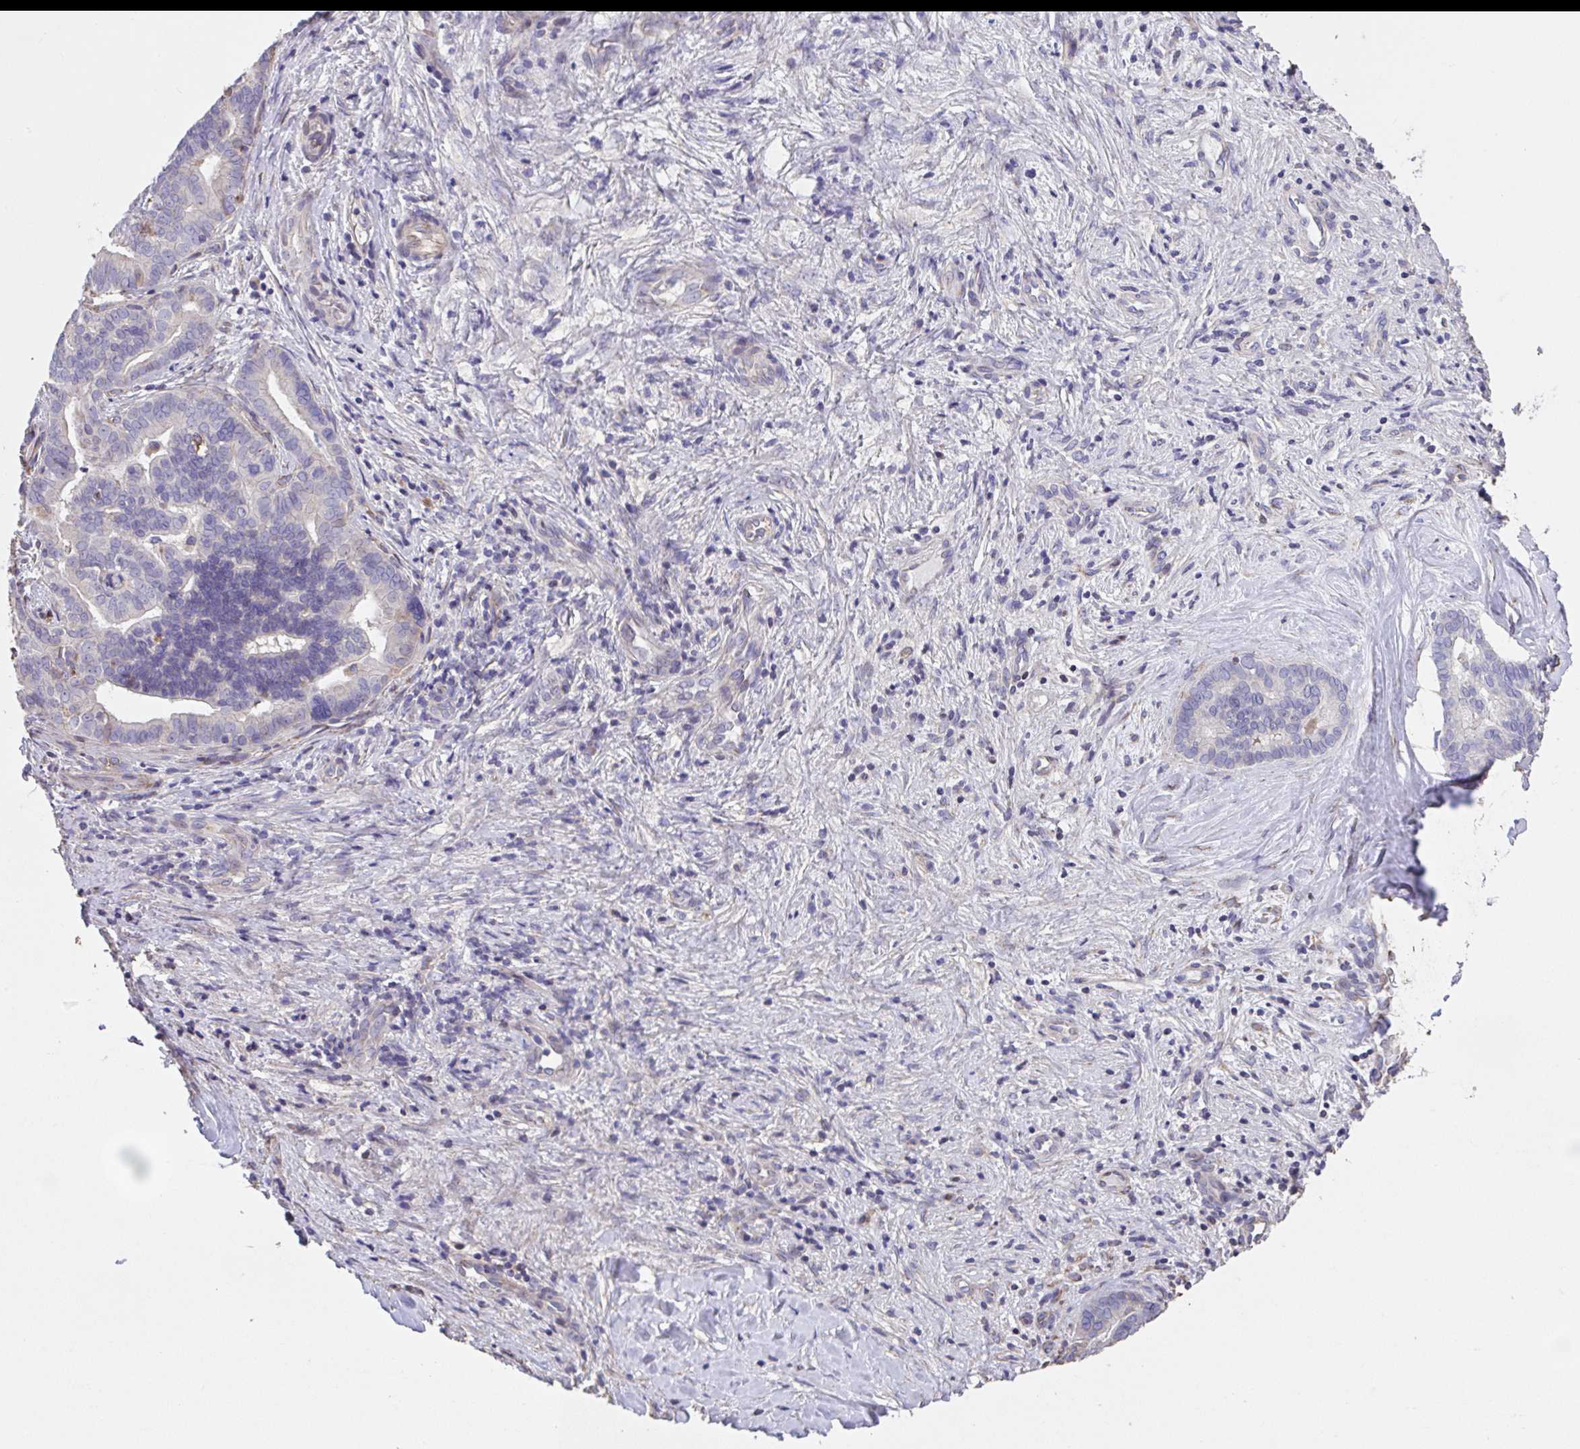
{"staining": {"intensity": "negative", "quantity": "none", "location": "none"}, "tissue": "liver cancer", "cell_type": "Tumor cells", "image_type": "cancer", "snomed": [{"axis": "morphology", "description": "Cholangiocarcinoma"}, {"axis": "topography", "description": "Liver"}], "caption": "Immunohistochemistry of human liver cancer reveals no staining in tumor cells.", "gene": "RUNDC3B", "patient": {"sex": "female", "age": 64}}